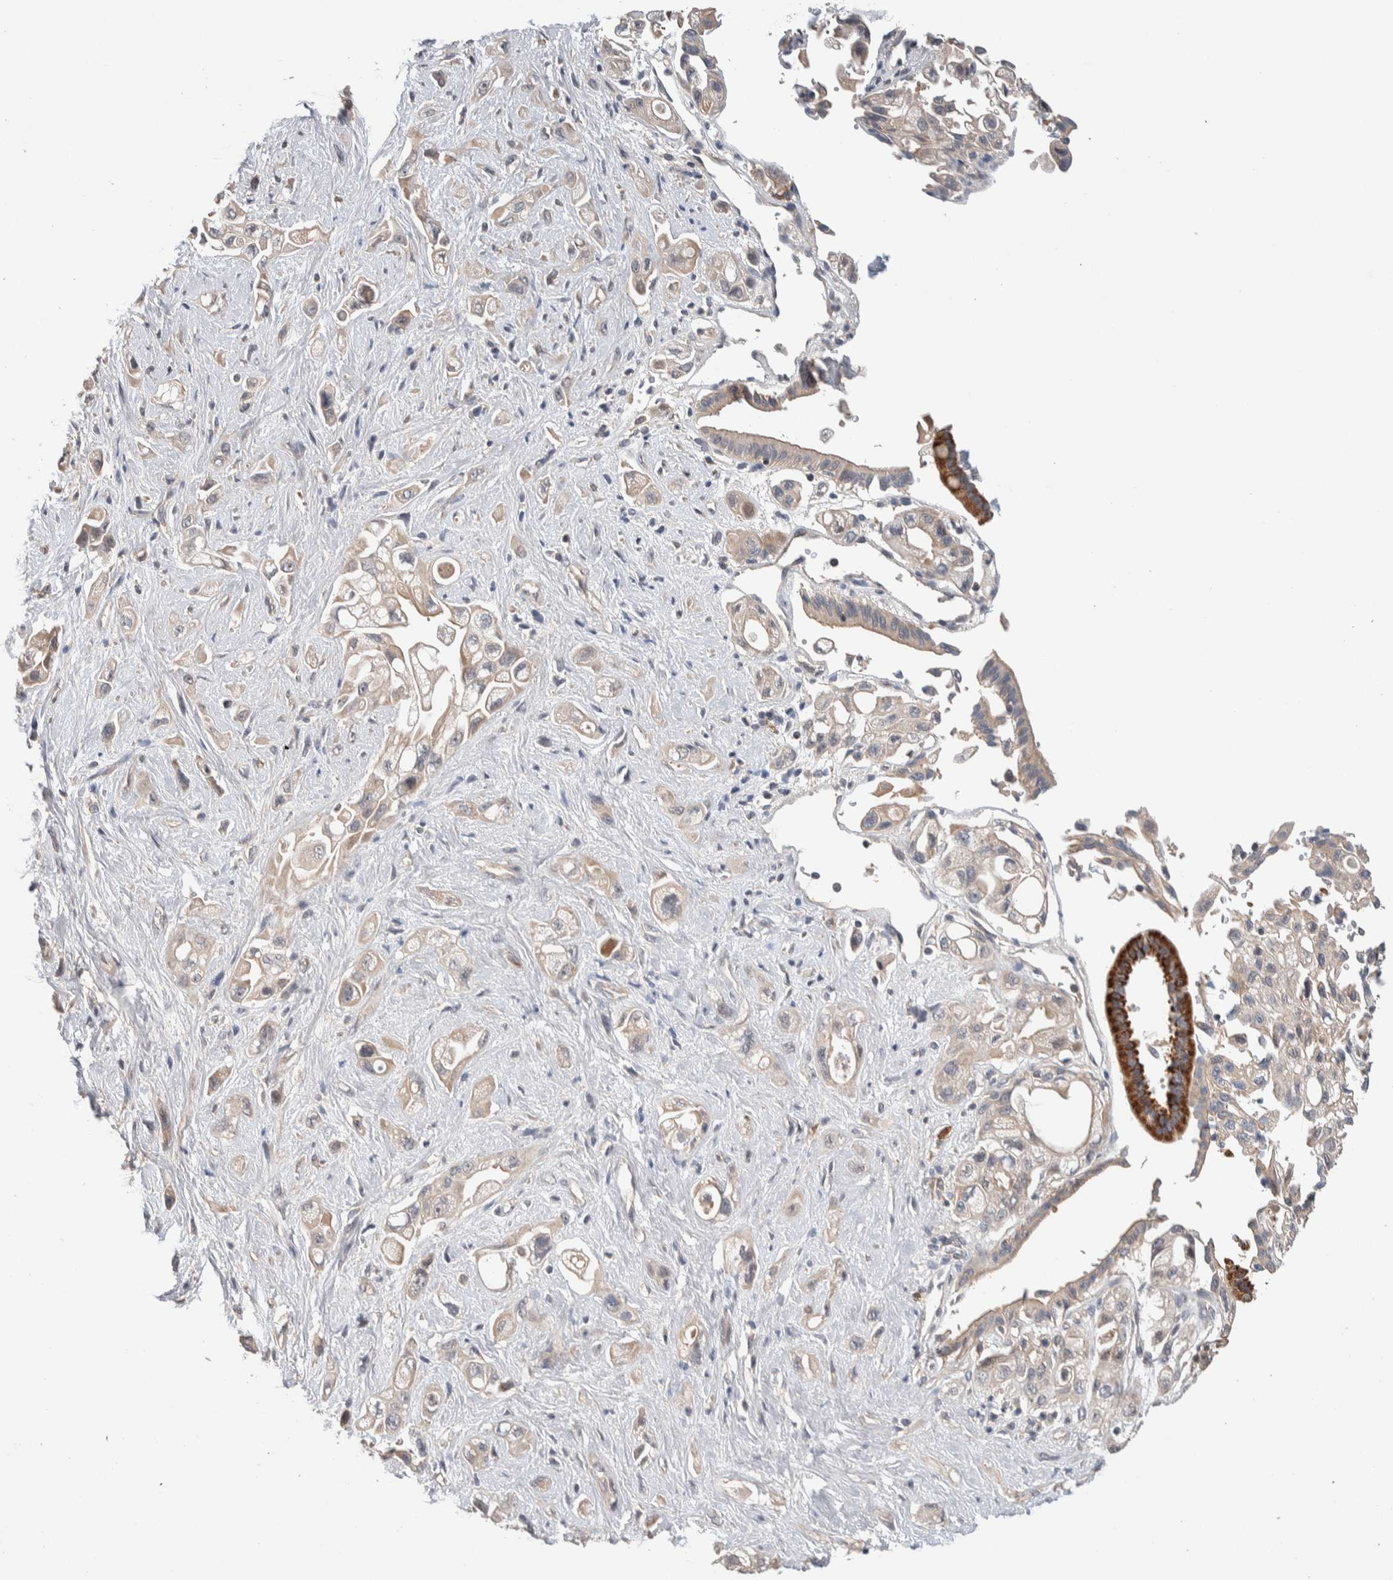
{"staining": {"intensity": "weak", "quantity": "<25%", "location": "cytoplasmic/membranous"}, "tissue": "pancreatic cancer", "cell_type": "Tumor cells", "image_type": "cancer", "snomed": [{"axis": "morphology", "description": "Adenocarcinoma, NOS"}, {"axis": "topography", "description": "Pancreas"}], "caption": "Pancreatic cancer was stained to show a protein in brown. There is no significant positivity in tumor cells.", "gene": "WDR91", "patient": {"sex": "female", "age": 66}}